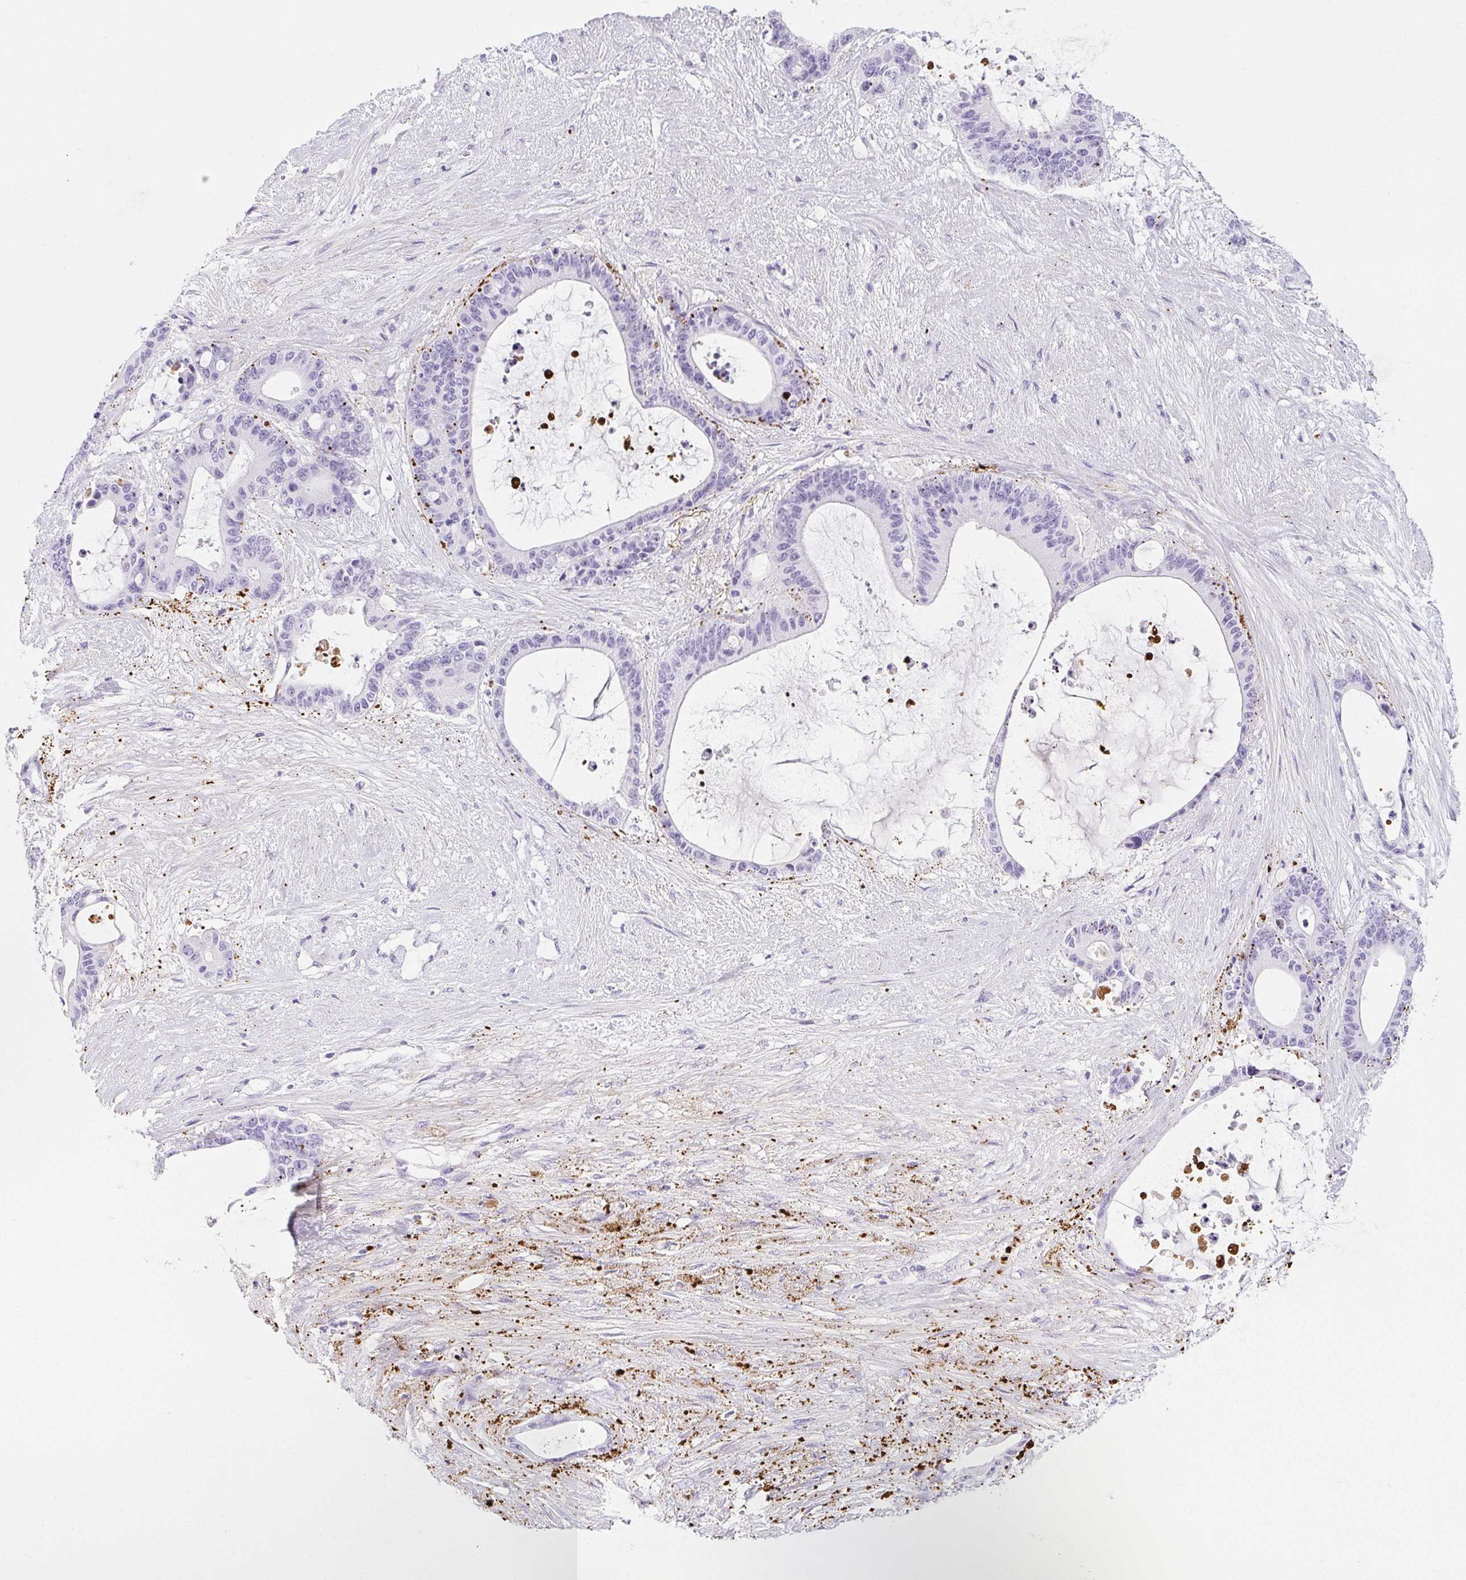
{"staining": {"intensity": "negative", "quantity": "none", "location": "none"}, "tissue": "liver cancer", "cell_type": "Tumor cells", "image_type": "cancer", "snomed": [{"axis": "morphology", "description": "Normal tissue, NOS"}, {"axis": "morphology", "description": "Cholangiocarcinoma"}, {"axis": "topography", "description": "Liver"}, {"axis": "topography", "description": "Peripheral nerve tissue"}], "caption": "Human cholangiocarcinoma (liver) stained for a protein using IHC demonstrates no staining in tumor cells.", "gene": "VTN", "patient": {"sex": "female", "age": 73}}